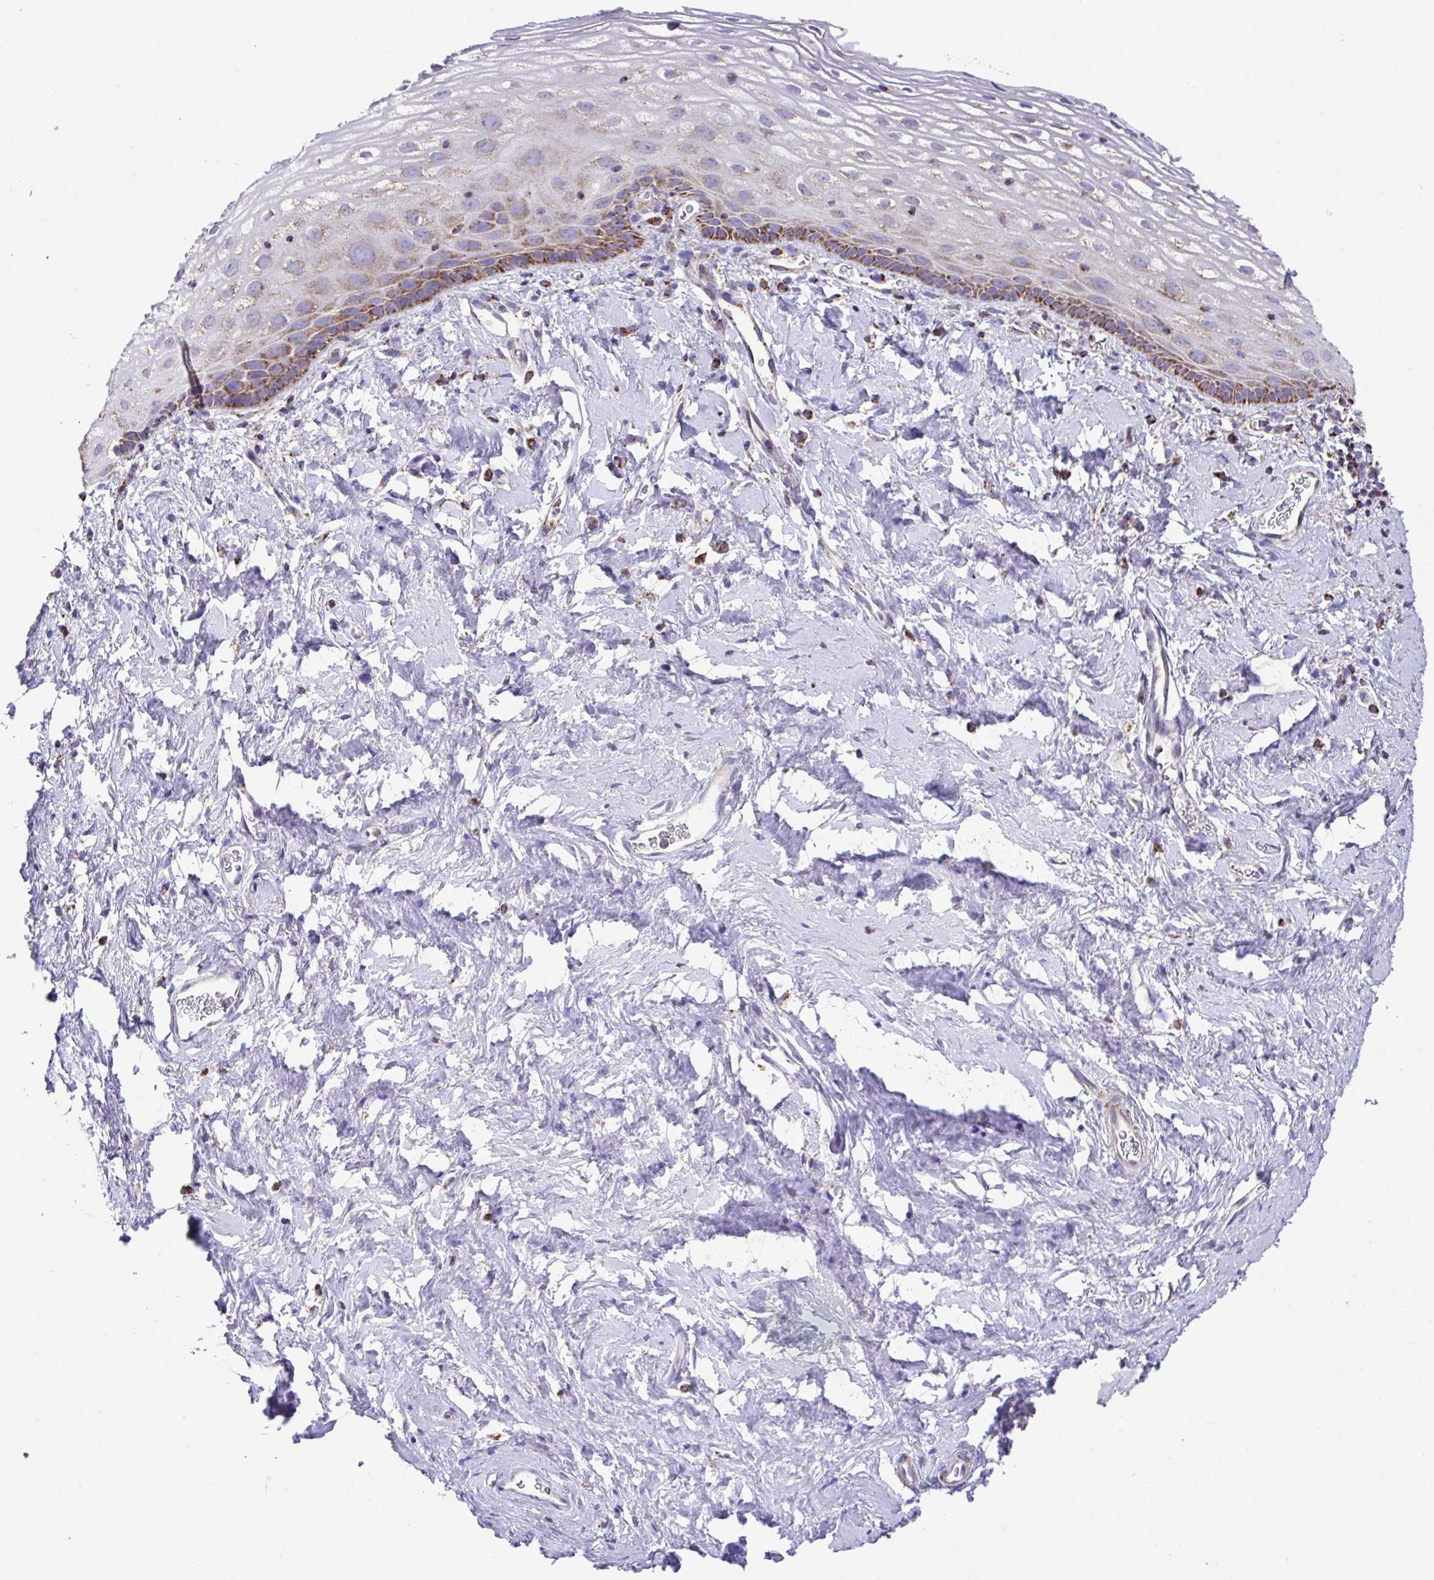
{"staining": {"intensity": "moderate", "quantity": "<25%", "location": "cytoplasmic/membranous"}, "tissue": "vagina", "cell_type": "Squamous epithelial cells", "image_type": "normal", "snomed": [{"axis": "morphology", "description": "Normal tissue, NOS"}, {"axis": "morphology", "description": "Adenocarcinoma, NOS"}, {"axis": "topography", "description": "Rectum"}, {"axis": "topography", "description": "Vagina"}, {"axis": "topography", "description": "Peripheral nerve tissue"}], "caption": "Approximately <25% of squamous epithelial cells in unremarkable human vagina reveal moderate cytoplasmic/membranous protein staining as visualized by brown immunohistochemical staining.", "gene": "PCMTD2", "patient": {"sex": "female", "age": 71}}